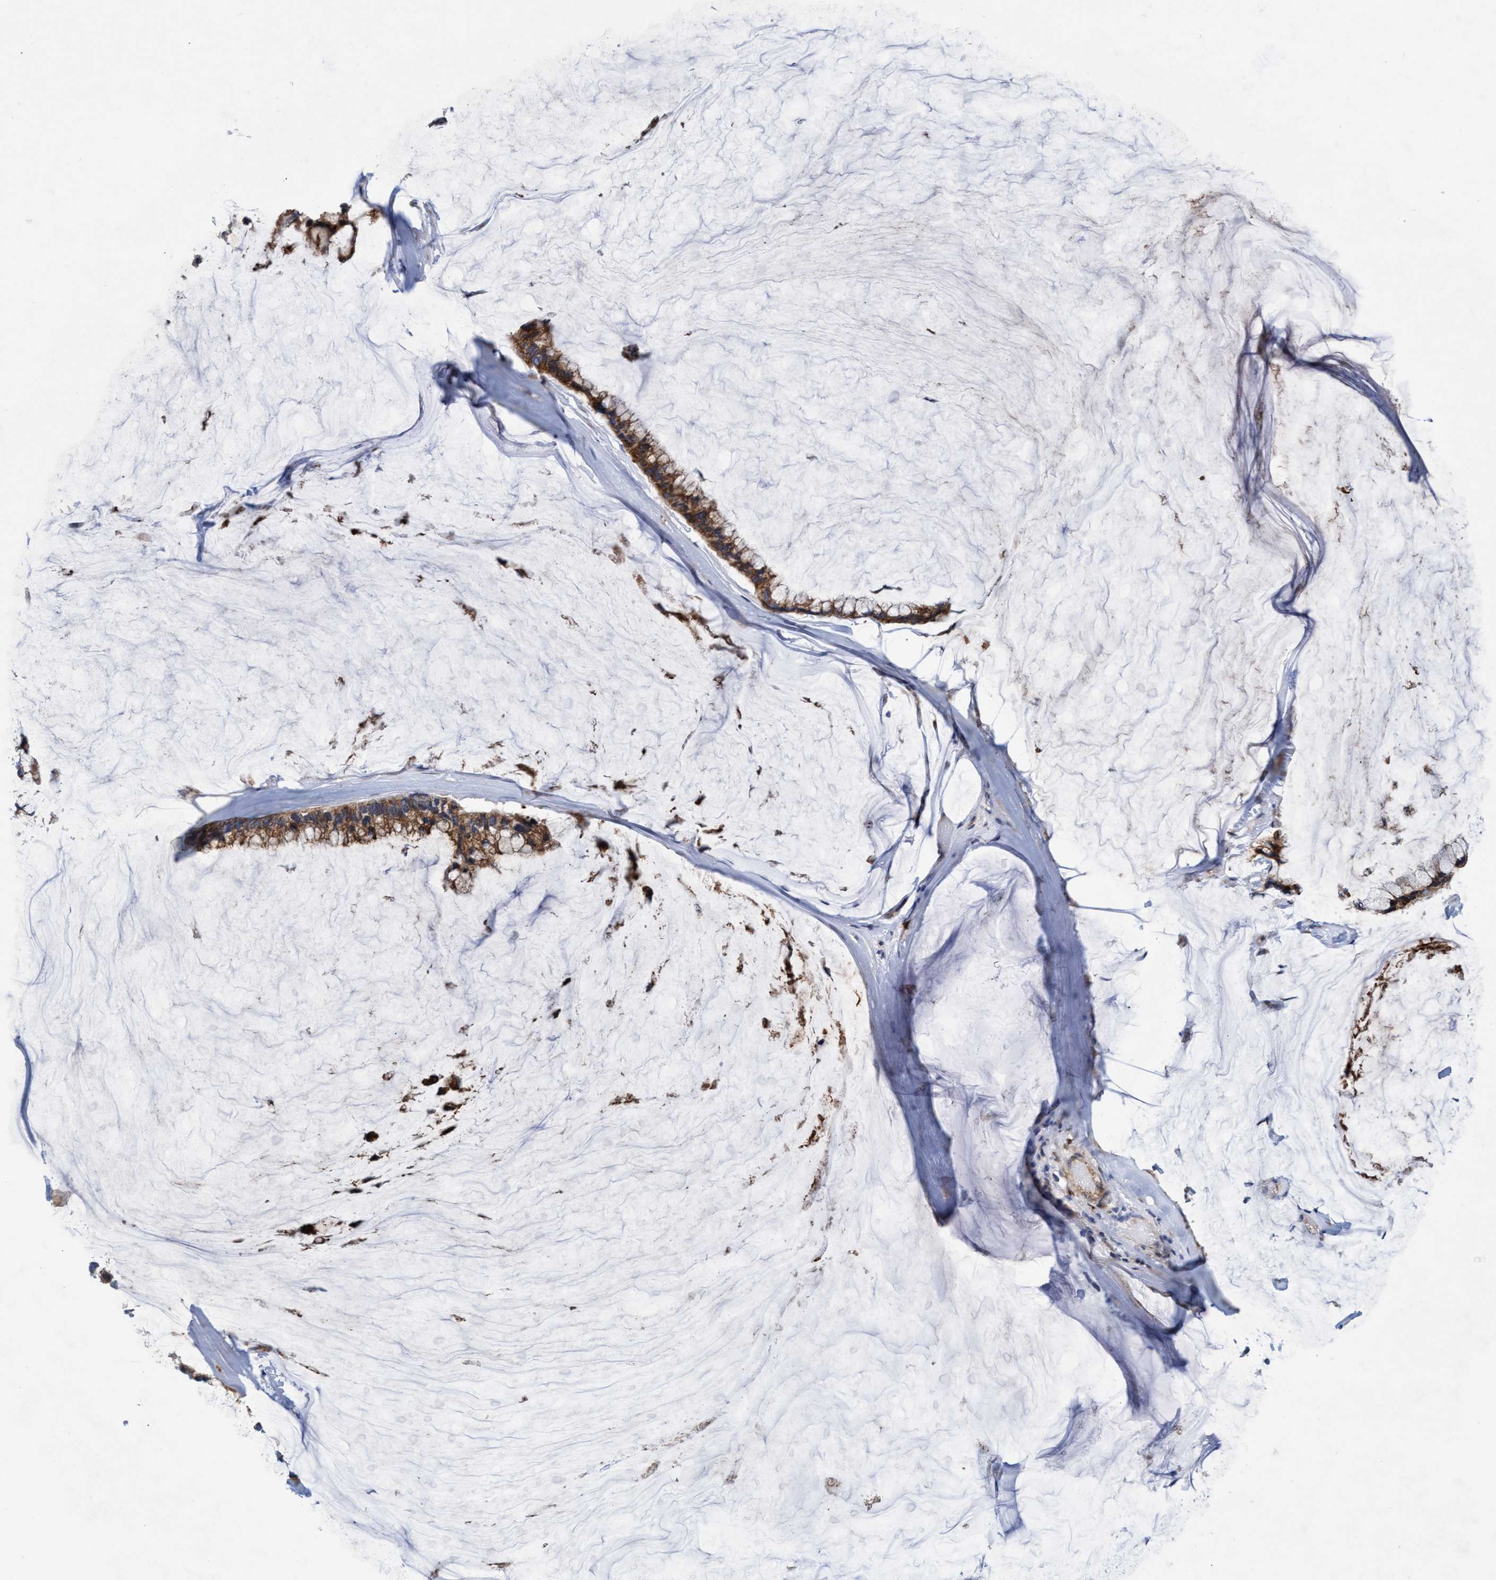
{"staining": {"intensity": "strong", "quantity": ">75%", "location": "cytoplasmic/membranous"}, "tissue": "ovarian cancer", "cell_type": "Tumor cells", "image_type": "cancer", "snomed": [{"axis": "morphology", "description": "Cystadenocarcinoma, mucinous, NOS"}, {"axis": "topography", "description": "Ovary"}], "caption": "Protein expression analysis of human ovarian cancer (mucinous cystadenocarcinoma) reveals strong cytoplasmic/membranous expression in approximately >75% of tumor cells.", "gene": "NAT16", "patient": {"sex": "female", "age": 39}}